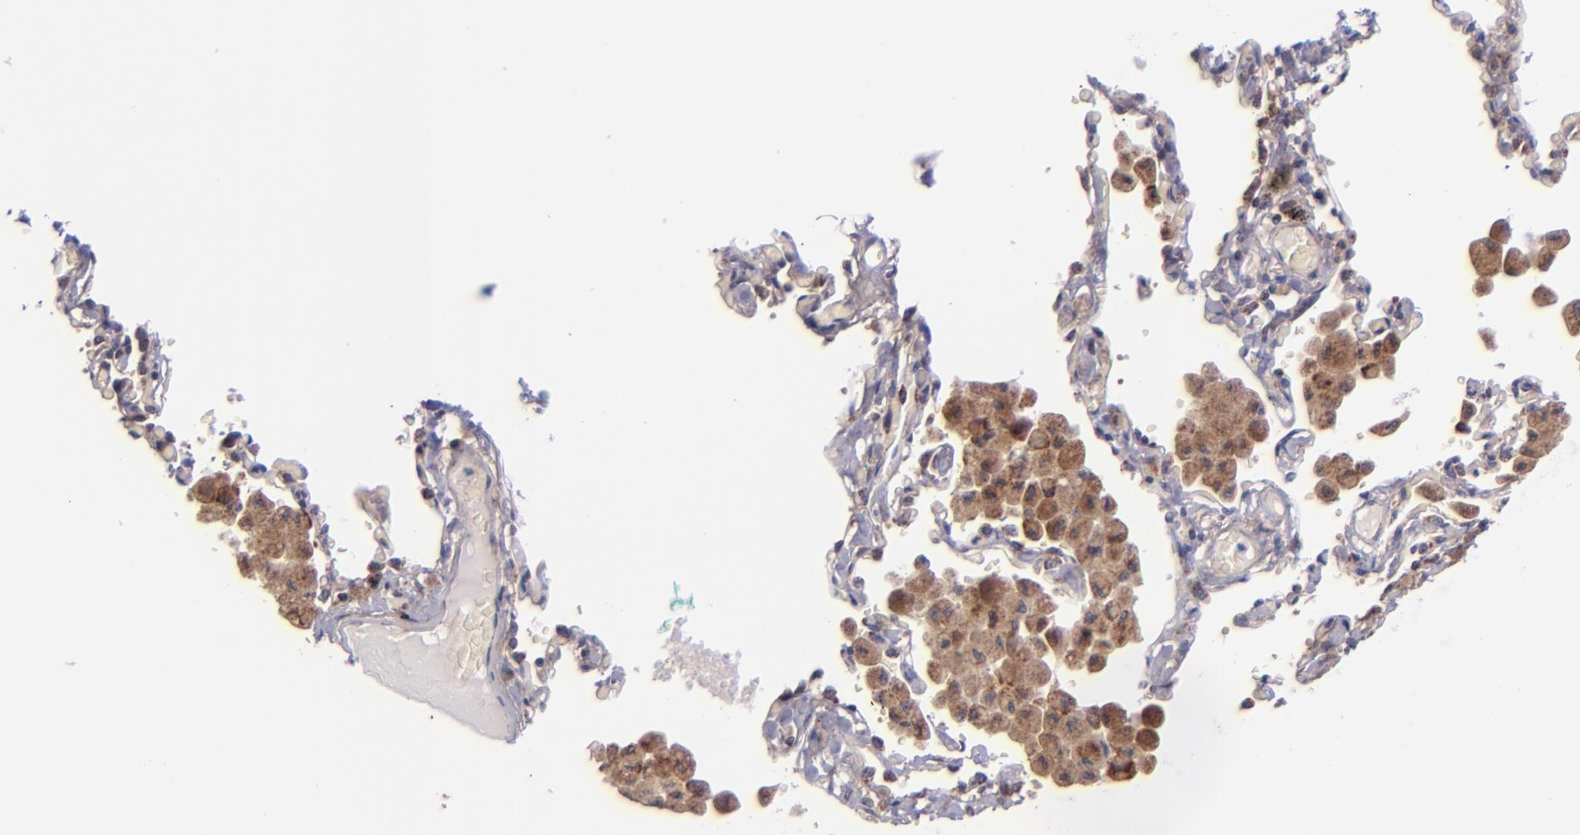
{"staining": {"intensity": "moderate", "quantity": "25%-75%", "location": "cytoplasmic/membranous"}, "tissue": "bronchus", "cell_type": "Respiratory epithelial cells", "image_type": "normal", "snomed": [{"axis": "morphology", "description": "Normal tissue, NOS"}, {"axis": "morphology", "description": "Squamous cell carcinoma, NOS"}, {"axis": "topography", "description": "Bronchus"}, {"axis": "topography", "description": "Lung"}], "caption": "Protein staining of unremarkable bronchus reveals moderate cytoplasmic/membranous staining in about 25%-75% of respiratory epithelial cells. Ihc stains the protein in brown and the nuclei are stained blue.", "gene": "SHC1", "patient": {"sex": "female", "age": 47}}